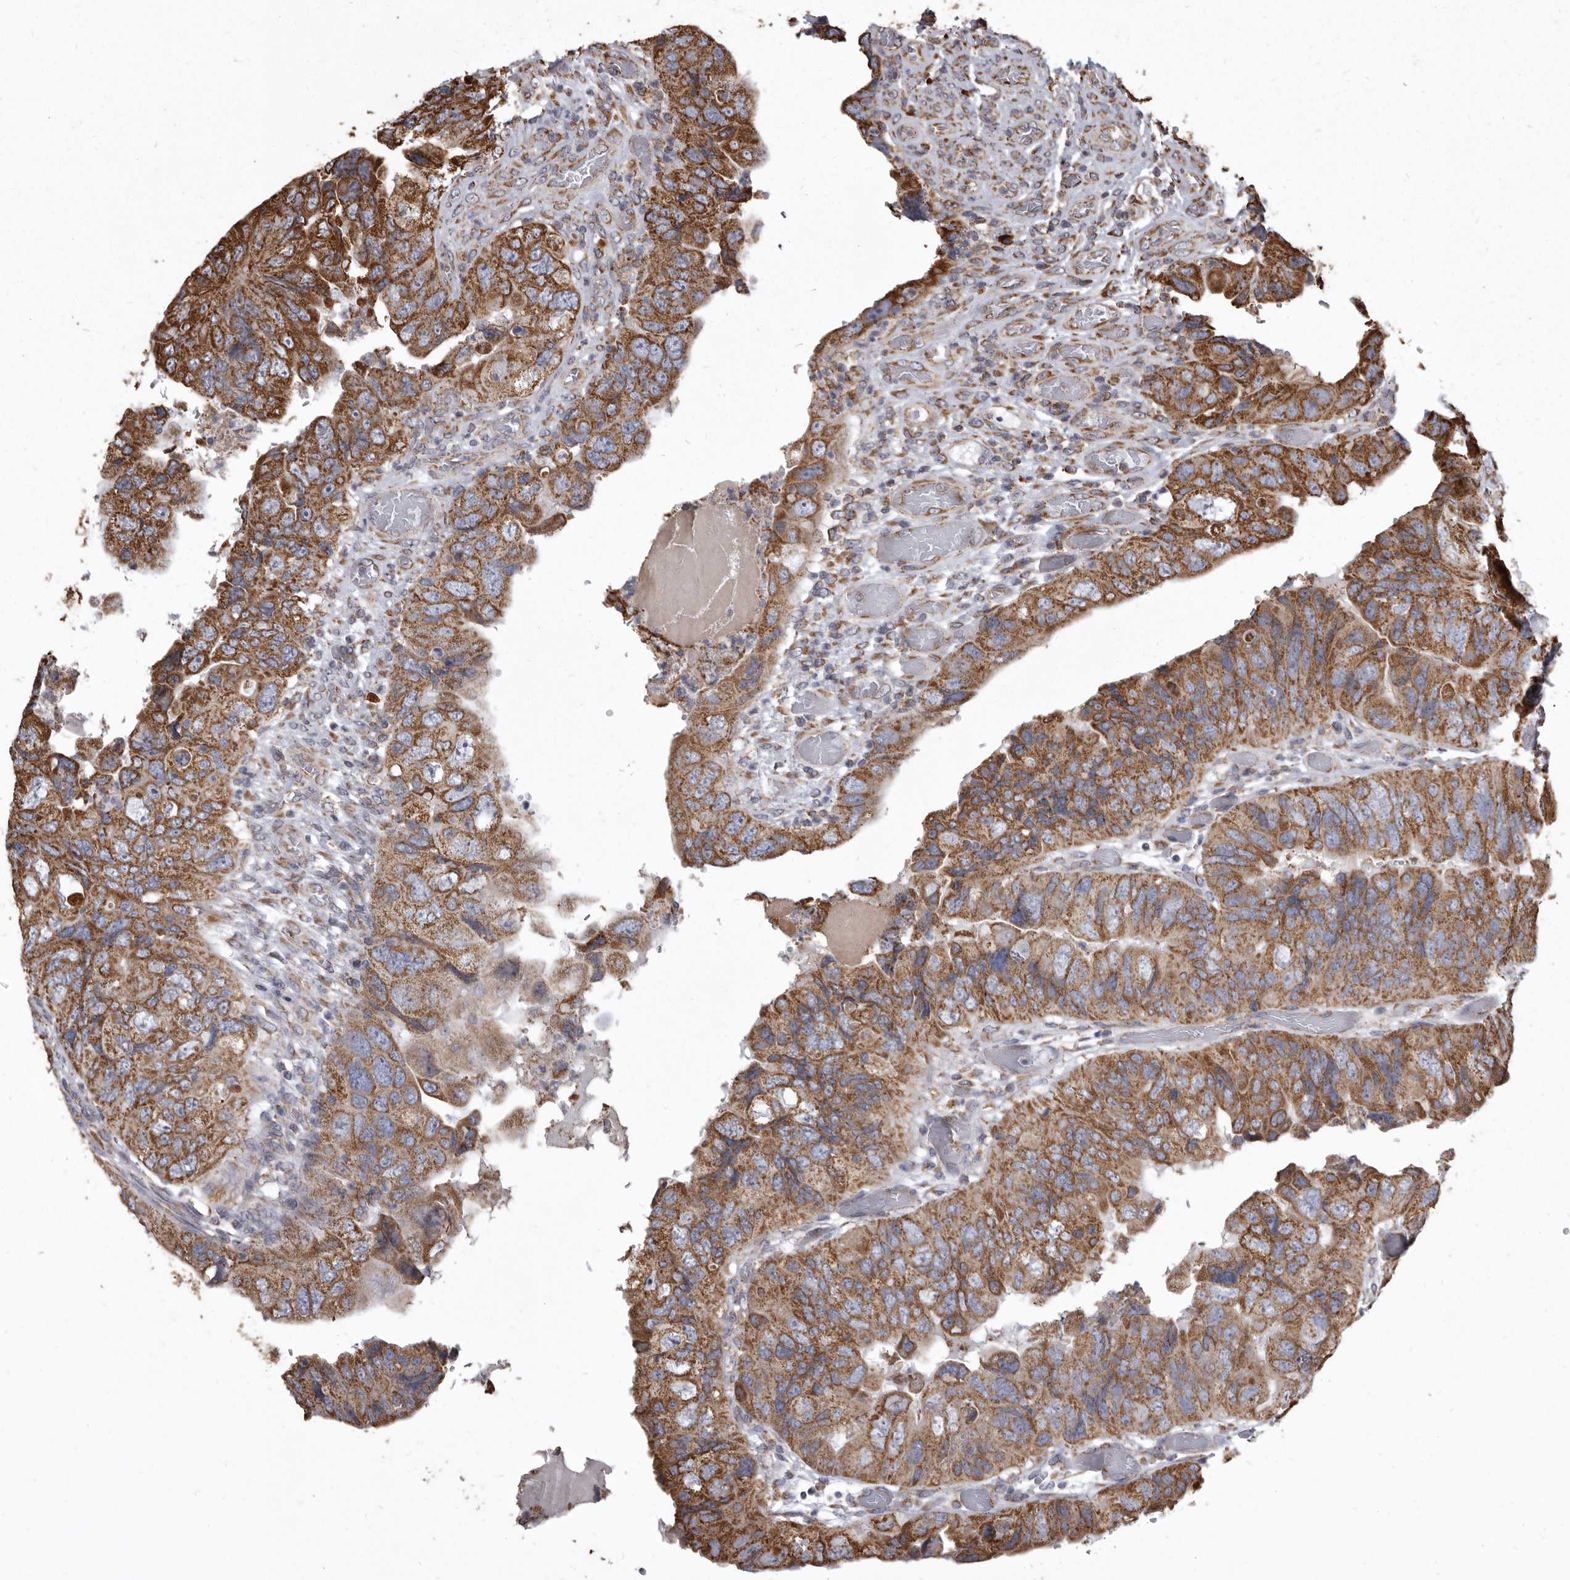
{"staining": {"intensity": "moderate", "quantity": ">75%", "location": "cytoplasmic/membranous"}, "tissue": "colorectal cancer", "cell_type": "Tumor cells", "image_type": "cancer", "snomed": [{"axis": "morphology", "description": "Adenocarcinoma, NOS"}, {"axis": "topography", "description": "Rectum"}], "caption": "Protein staining exhibits moderate cytoplasmic/membranous staining in approximately >75% of tumor cells in colorectal cancer.", "gene": "CDK5RAP3", "patient": {"sex": "male", "age": 63}}